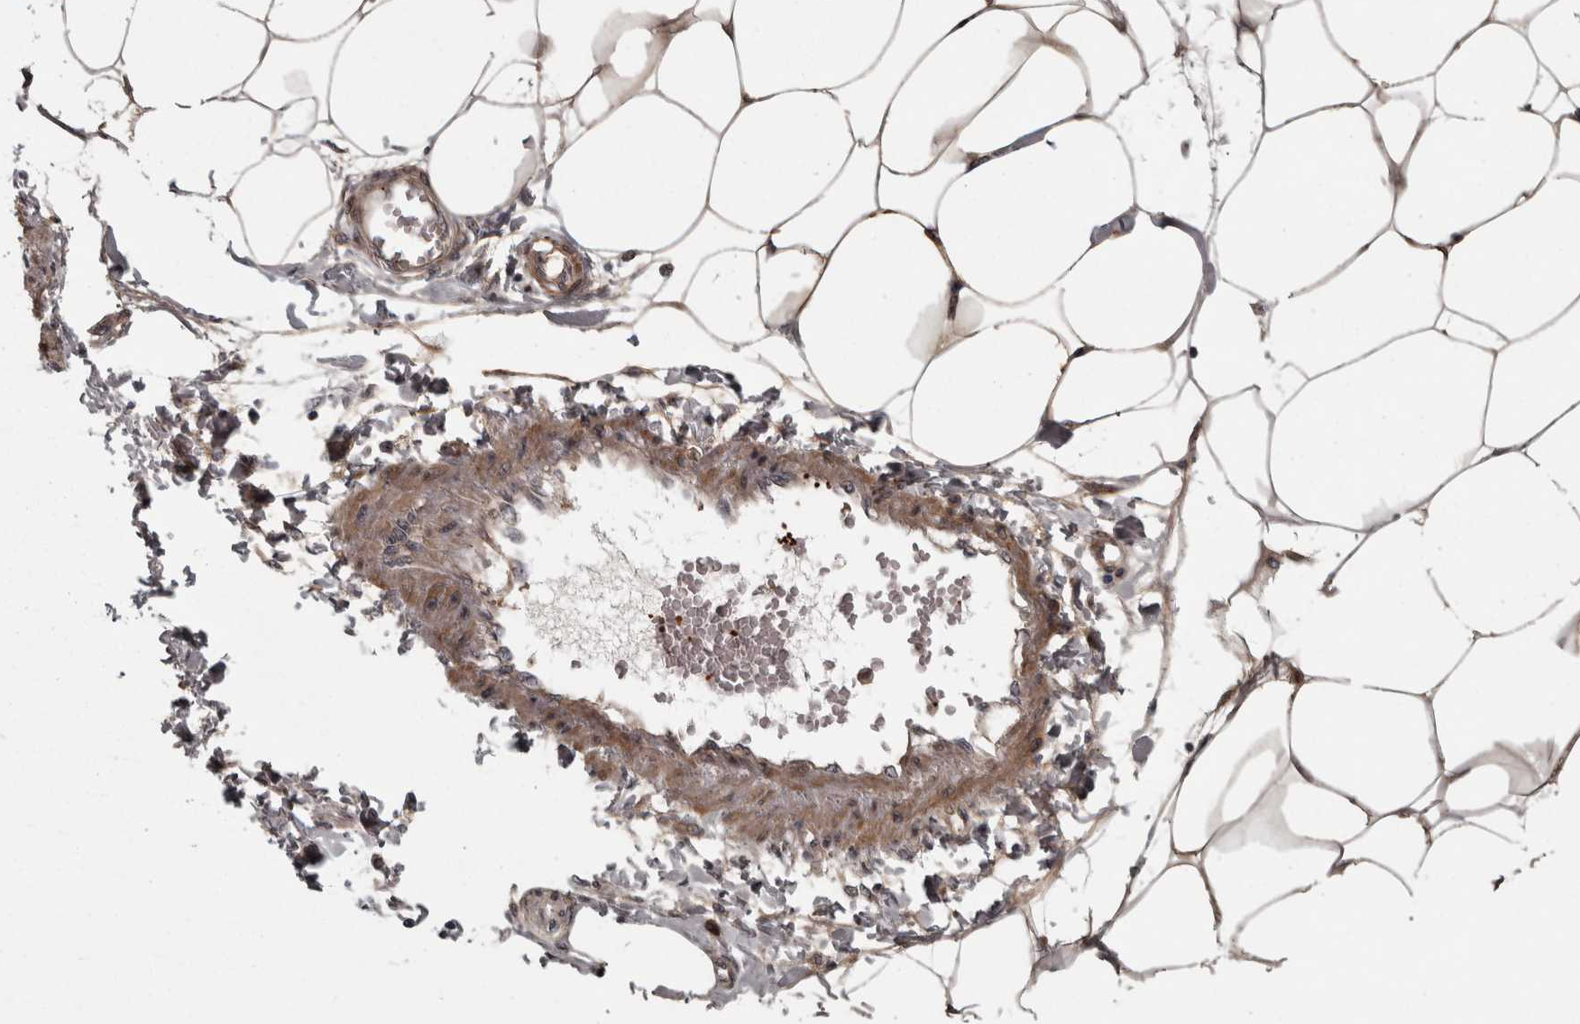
{"staining": {"intensity": "moderate", "quantity": "25%-75%", "location": "cytoplasmic/membranous"}, "tissue": "adipose tissue", "cell_type": "Adipocytes", "image_type": "normal", "snomed": [{"axis": "morphology", "description": "Normal tissue, NOS"}, {"axis": "morphology", "description": "Adenocarcinoma, NOS"}, {"axis": "topography", "description": "Colon"}, {"axis": "topography", "description": "Peripheral nerve tissue"}], "caption": "Adipose tissue stained for a protein reveals moderate cytoplasmic/membranous positivity in adipocytes. (Stains: DAB in brown, nuclei in blue, Microscopy: brightfield microscopy at high magnification).", "gene": "RSU1", "patient": {"sex": "male", "age": 14}}